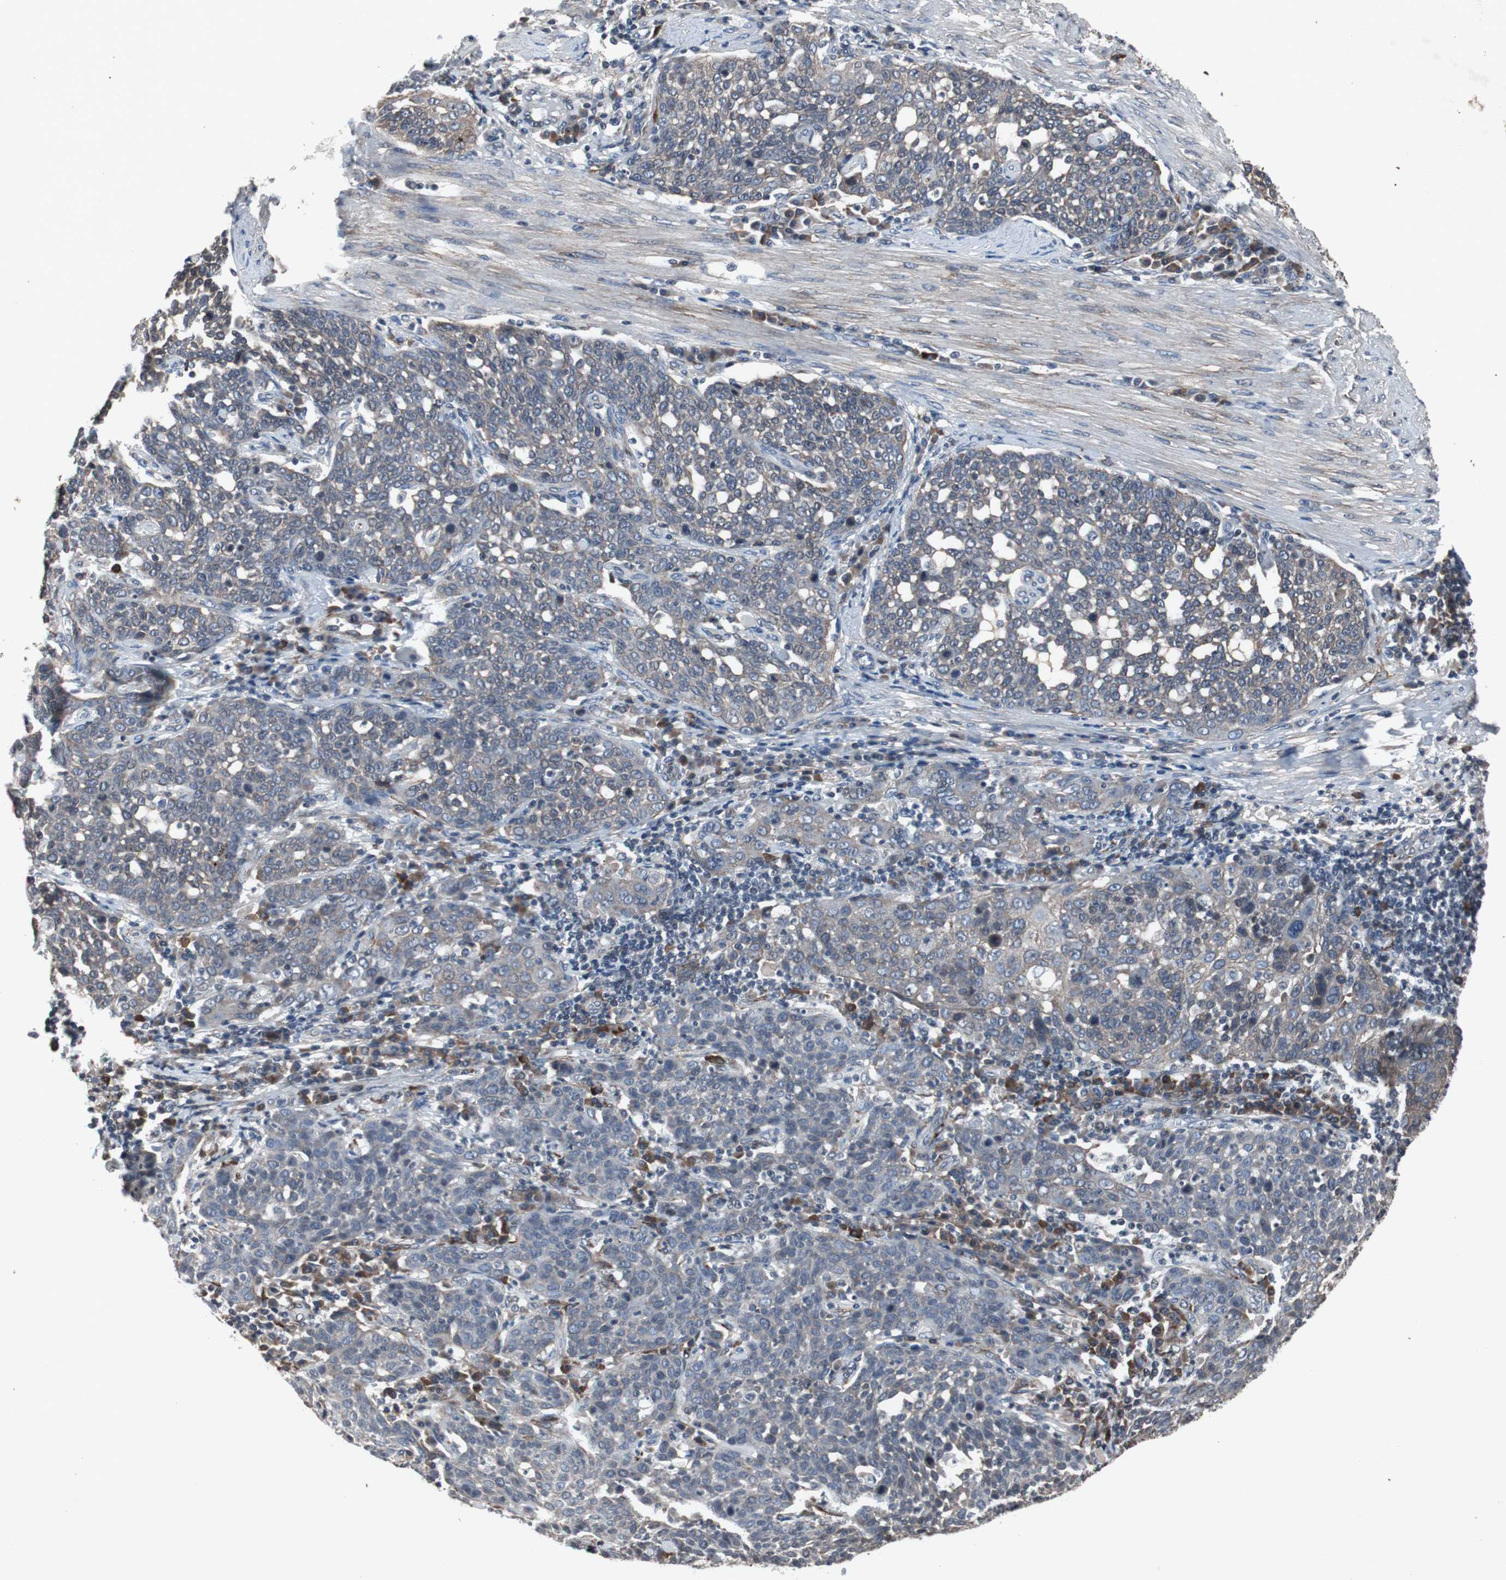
{"staining": {"intensity": "weak", "quantity": ">75%", "location": "cytoplasmic/membranous"}, "tissue": "cervical cancer", "cell_type": "Tumor cells", "image_type": "cancer", "snomed": [{"axis": "morphology", "description": "Squamous cell carcinoma, NOS"}, {"axis": "topography", "description": "Cervix"}], "caption": "Weak cytoplasmic/membranous protein positivity is appreciated in about >75% of tumor cells in cervical squamous cell carcinoma.", "gene": "CRADD", "patient": {"sex": "female", "age": 34}}